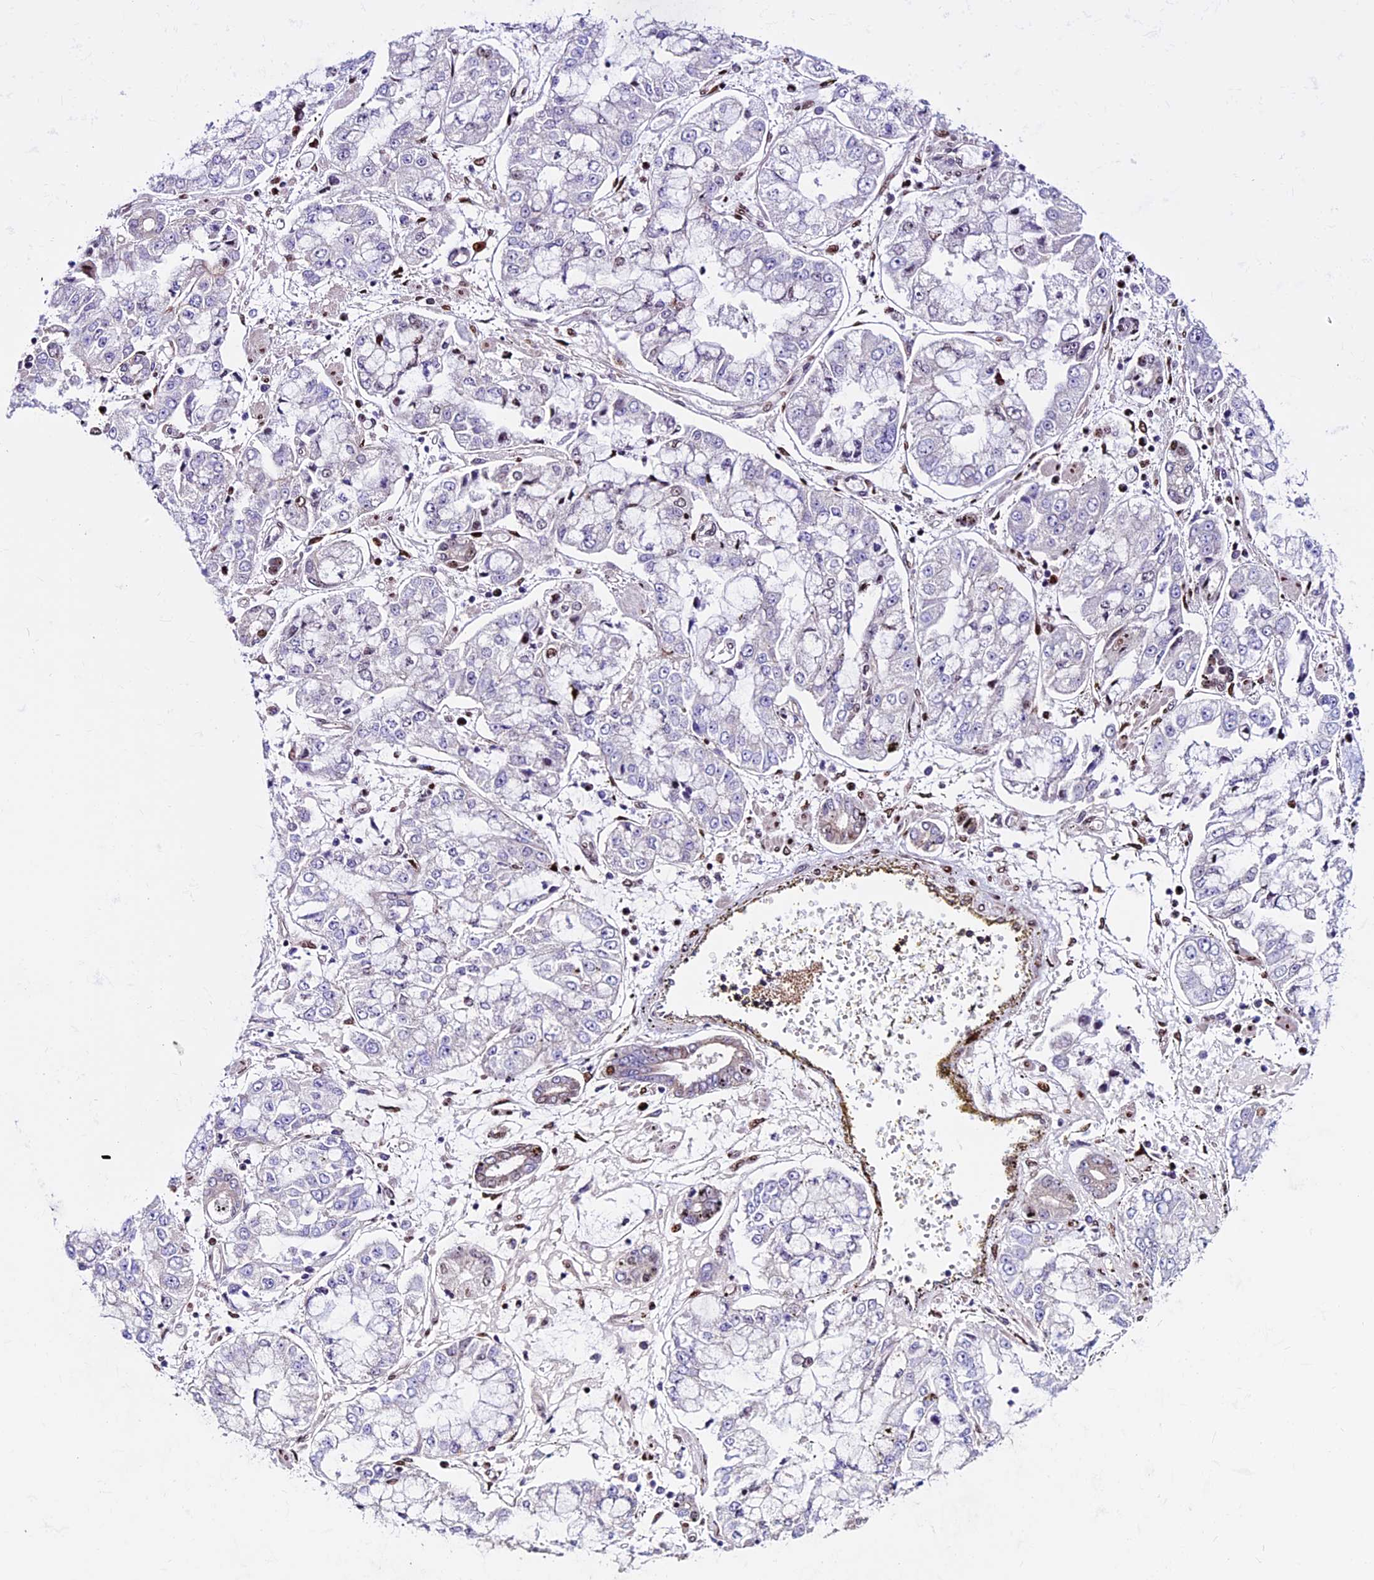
{"staining": {"intensity": "negative", "quantity": "none", "location": "none"}, "tissue": "stomach cancer", "cell_type": "Tumor cells", "image_type": "cancer", "snomed": [{"axis": "morphology", "description": "Adenocarcinoma, NOS"}, {"axis": "topography", "description": "Stomach"}], "caption": "A high-resolution image shows immunohistochemistry (IHC) staining of stomach cancer, which demonstrates no significant expression in tumor cells.", "gene": "RINL", "patient": {"sex": "male", "age": 76}}